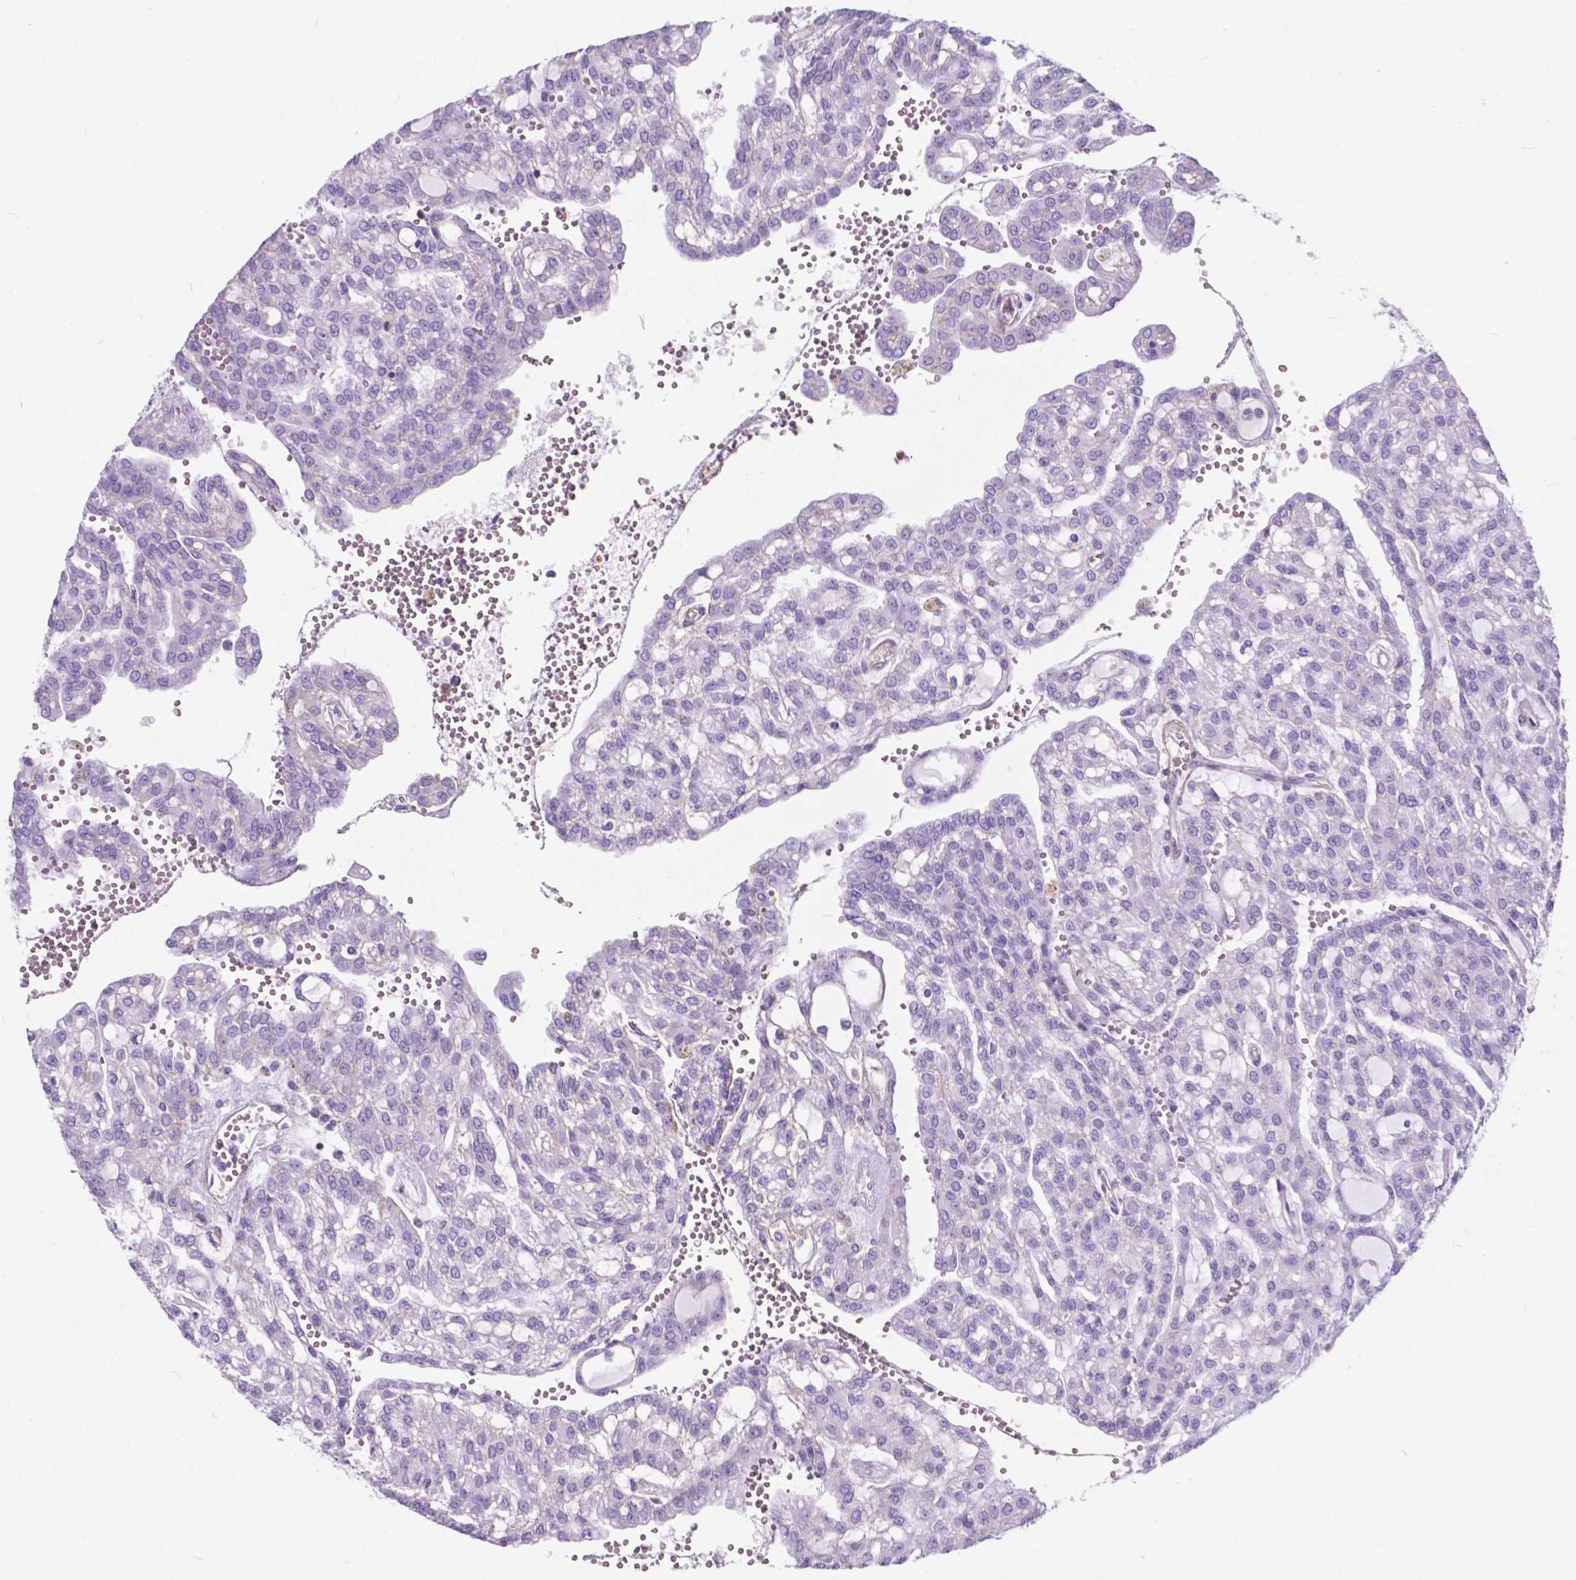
{"staining": {"intensity": "negative", "quantity": "none", "location": "none"}, "tissue": "renal cancer", "cell_type": "Tumor cells", "image_type": "cancer", "snomed": [{"axis": "morphology", "description": "Adenocarcinoma, NOS"}, {"axis": "topography", "description": "Kidney"}], "caption": "The IHC micrograph has no significant staining in tumor cells of renal cancer tissue. (IHC, brightfield microscopy, high magnification).", "gene": "KIAA0040", "patient": {"sex": "male", "age": 63}}